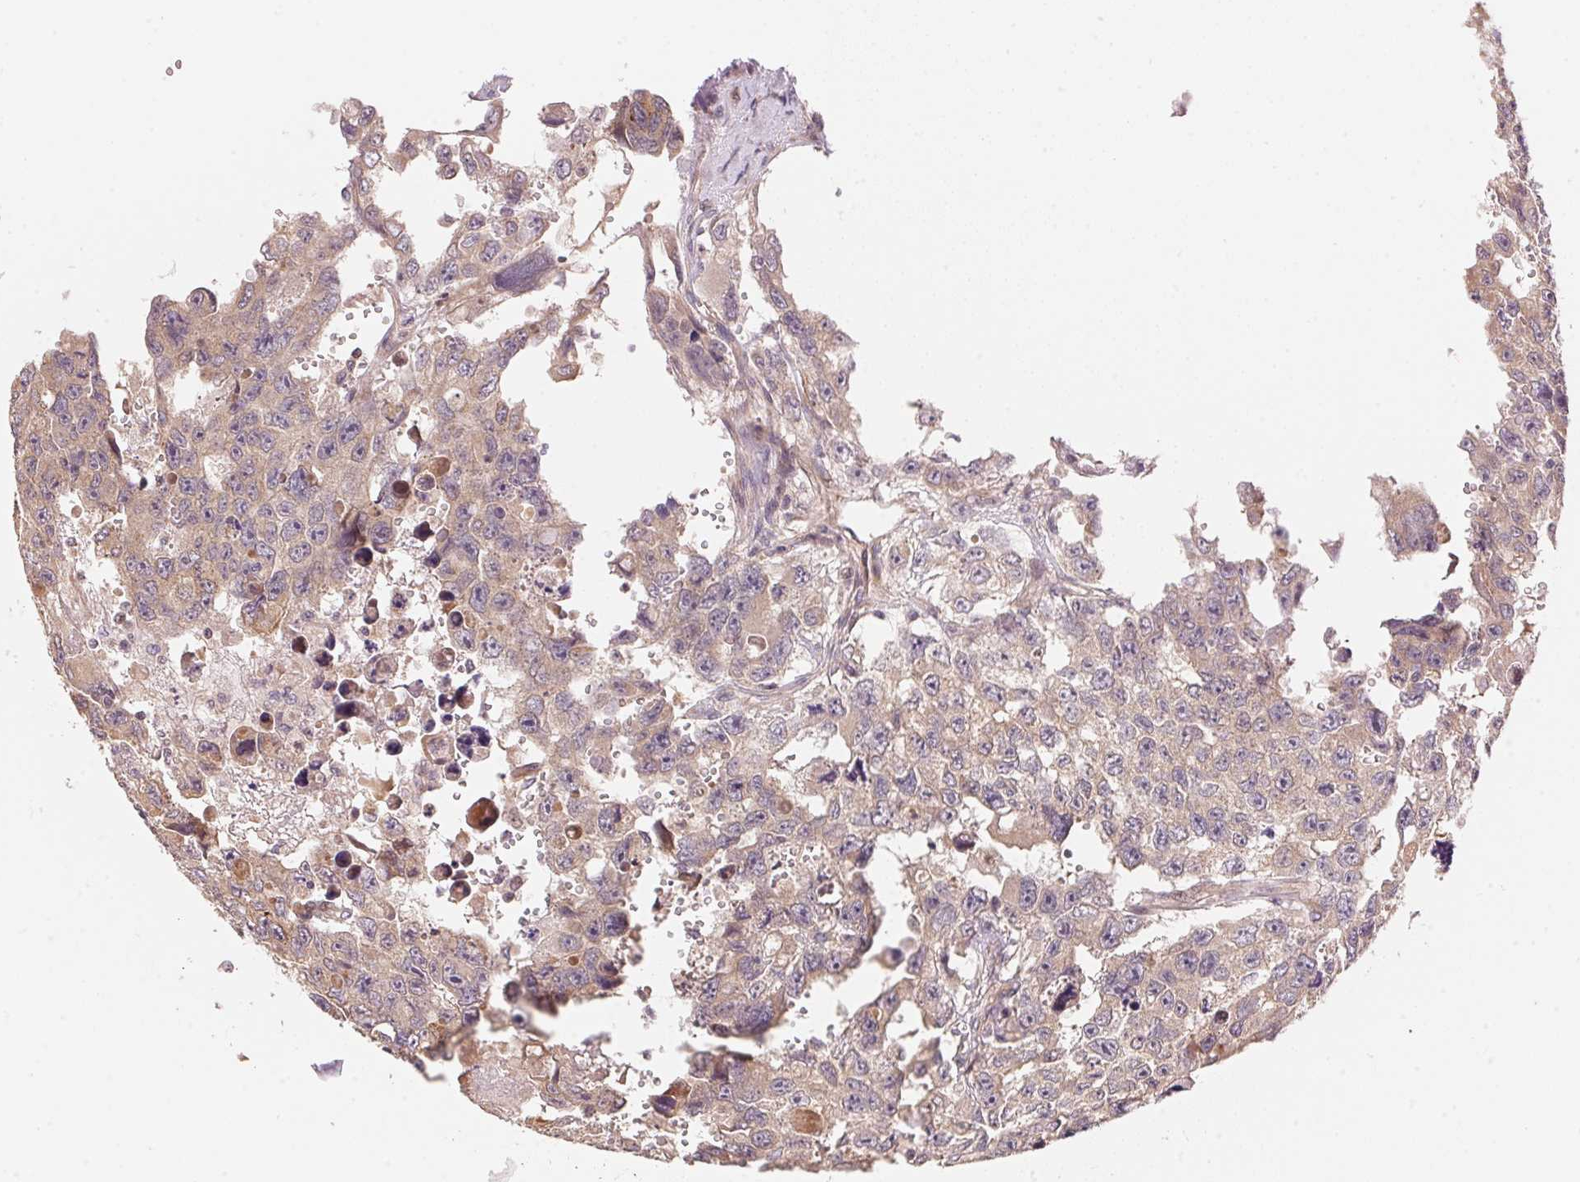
{"staining": {"intensity": "weak", "quantity": "25%-75%", "location": "cytoplasmic/membranous"}, "tissue": "testis cancer", "cell_type": "Tumor cells", "image_type": "cancer", "snomed": [{"axis": "morphology", "description": "Seminoma, NOS"}, {"axis": "topography", "description": "Testis"}], "caption": "Tumor cells demonstrate weak cytoplasmic/membranous staining in approximately 25%-75% of cells in testis seminoma. (Brightfield microscopy of DAB IHC at high magnification).", "gene": "TNIP2", "patient": {"sex": "male", "age": 26}}